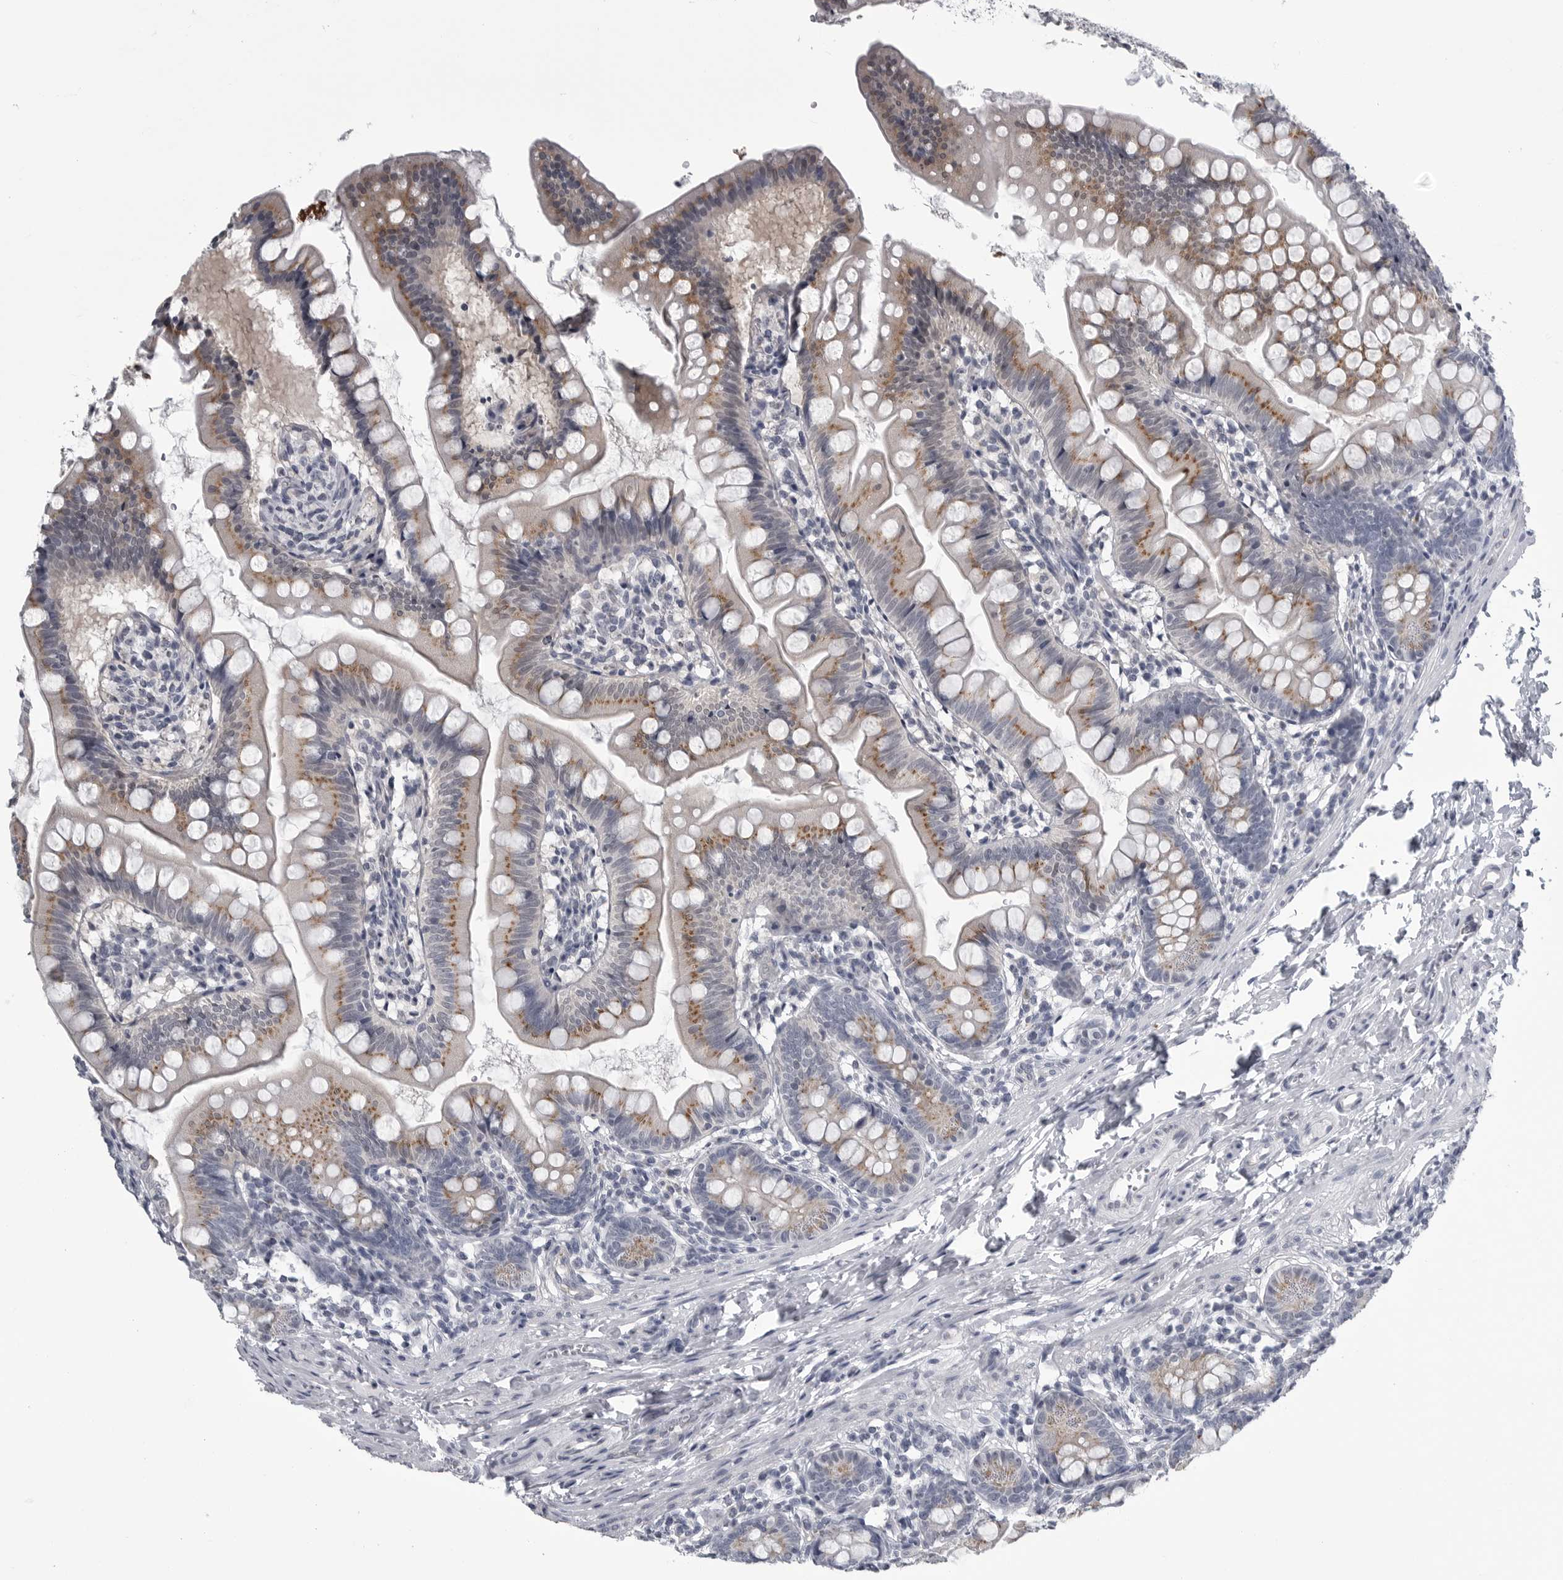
{"staining": {"intensity": "moderate", "quantity": "25%-75%", "location": "cytoplasmic/membranous"}, "tissue": "small intestine", "cell_type": "Glandular cells", "image_type": "normal", "snomed": [{"axis": "morphology", "description": "Normal tissue, NOS"}, {"axis": "topography", "description": "Small intestine"}], "caption": "Brown immunohistochemical staining in benign small intestine displays moderate cytoplasmic/membranous expression in about 25%-75% of glandular cells. (IHC, brightfield microscopy, high magnification).", "gene": "MYOC", "patient": {"sex": "male", "age": 7}}